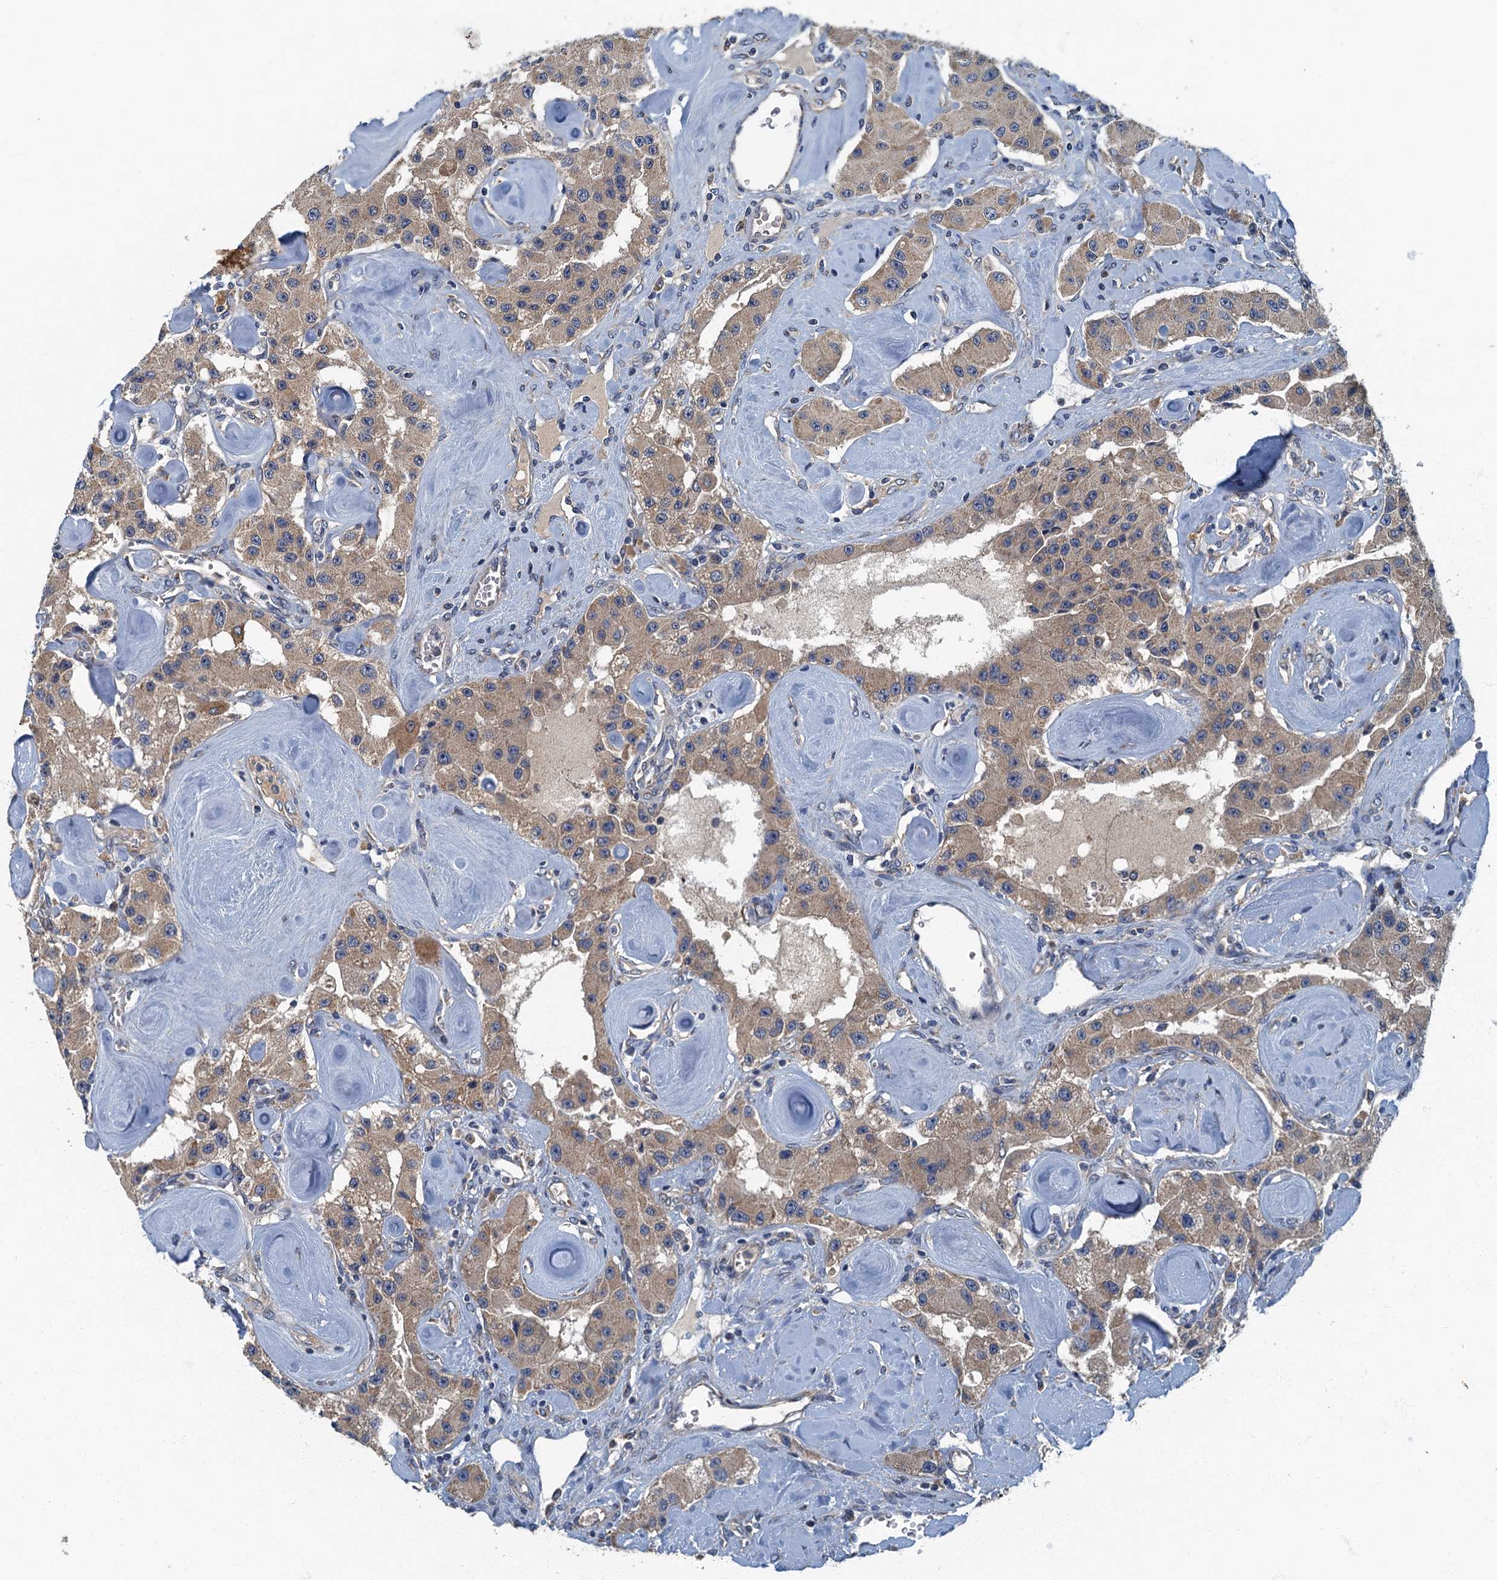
{"staining": {"intensity": "moderate", "quantity": ">75%", "location": "cytoplasmic/membranous"}, "tissue": "carcinoid", "cell_type": "Tumor cells", "image_type": "cancer", "snomed": [{"axis": "morphology", "description": "Carcinoid, malignant, NOS"}, {"axis": "topography", "description": "Pancreas"}], "caption": "Protein staining of carcinoid tissue shows moderate cytoplasmic/membranous positivity in about >75% of tumor cells.", "gene": "DDX49", "patient": {"sex": "male", "age": 41}}